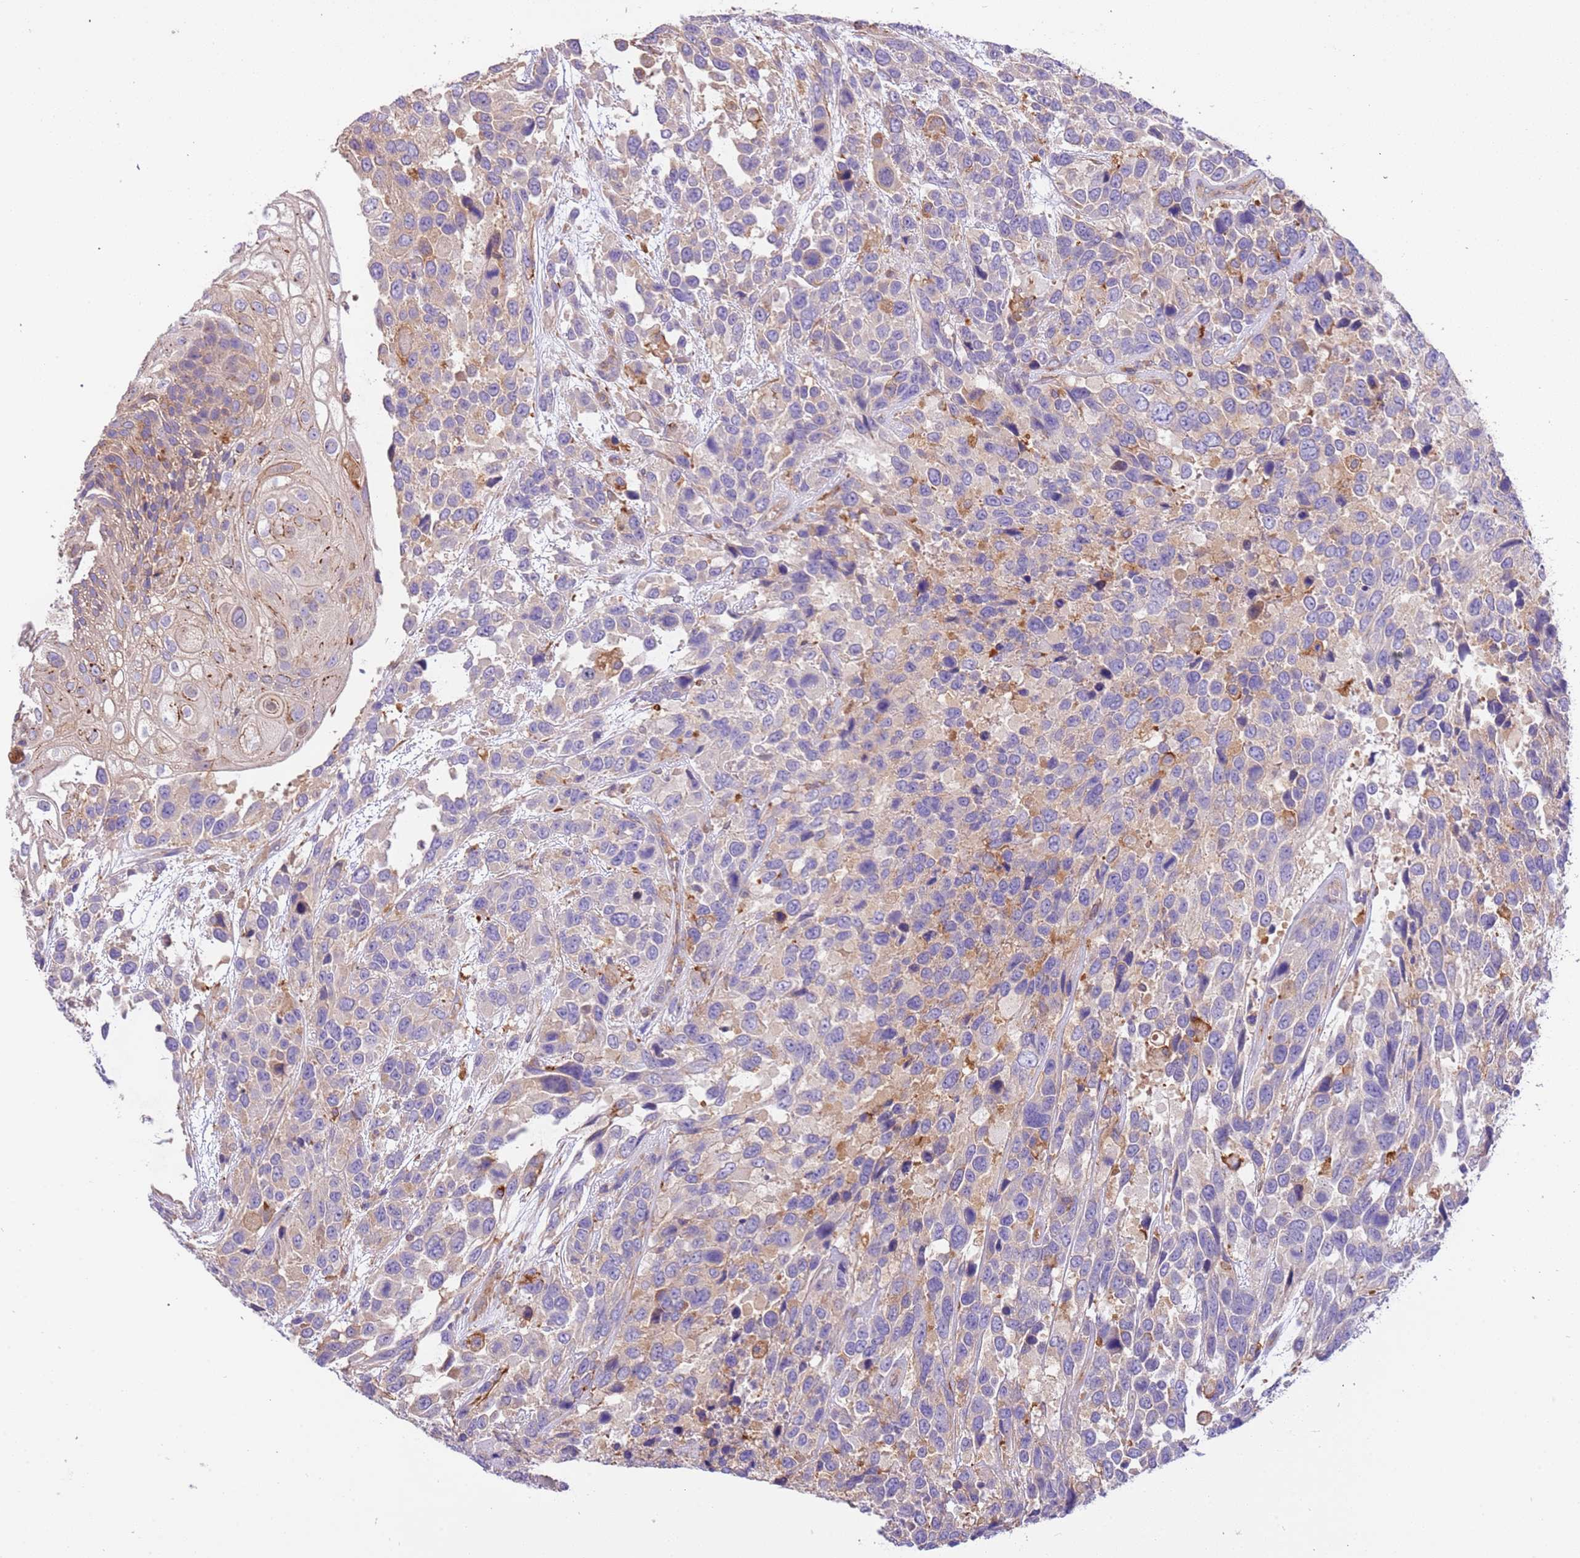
{"staining": {"intensity": "weak", "quantity": "<25%", "location": "cytoplasmic/membranous"}, "tissue": "urothelial cancer", "cell_type": "Tumor cells", "image_type": "cancer", "snomed": [{"axis": "morphology", "description": "Urothelial carcinoma, High grade"}, {"axis": "topography", "description": "Urinary bladder"}], "caption": "DAB immunohistochemical staining of human high-grade urothelial carcinoma displays no significant staining in tumor cells.", "gene": "NAALADL1", "patient": {"sex": "female", "age": 70}}